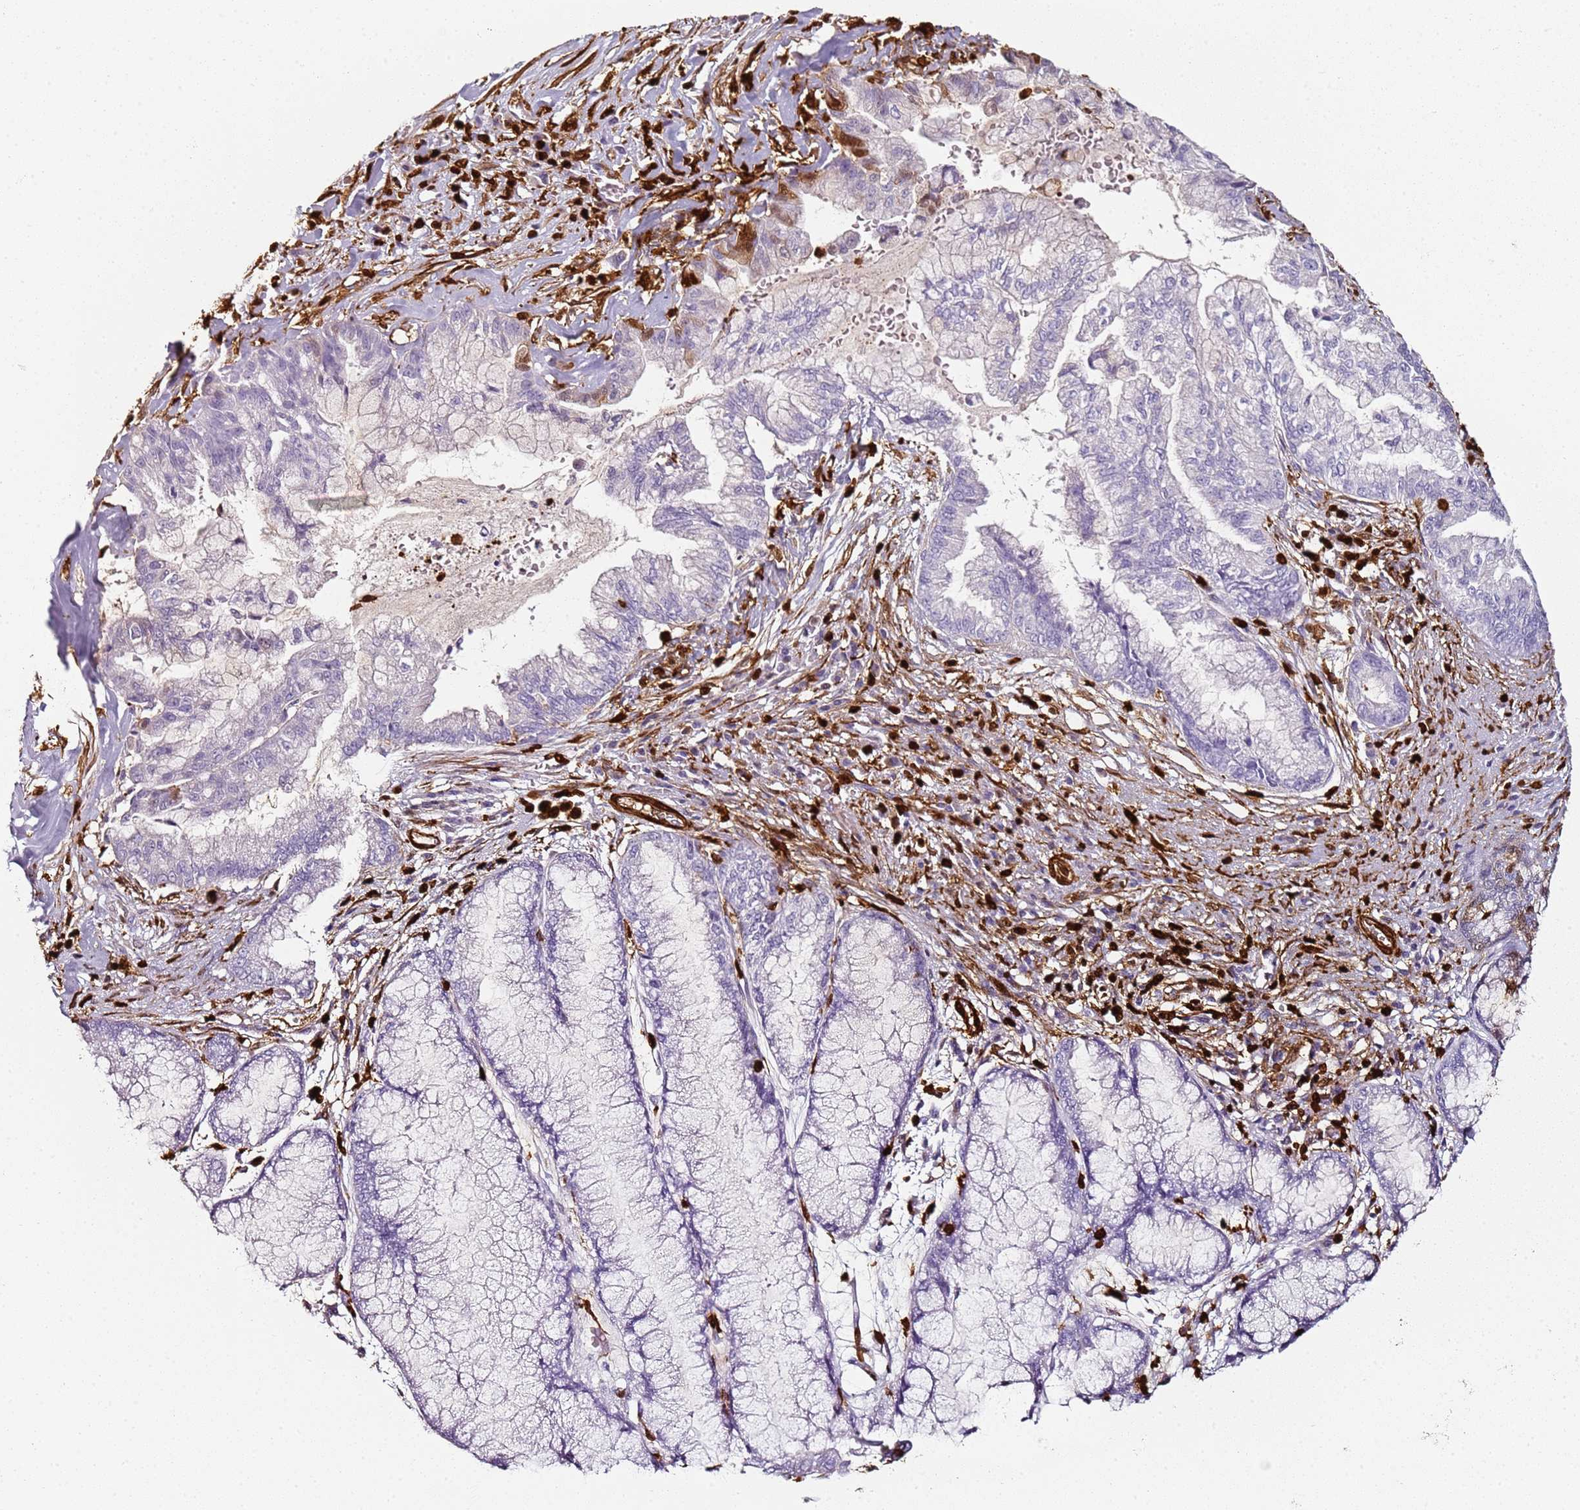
{"staining": {"intensity": "moderate", "quantity": "<25%", "location": "cytoplasmic/membranous,nuclear"}, "tissue": "pancreatic cancer", "cell_type": "Tumor cells", "image_type": "cancer", "snomed": [{"axis": "morphology", "description": "Adenocarcinoma, NOS"}, {"axis": "topography", "description": "Pancreas"}], "caption": "Pancreatic cancer stained for a protein displays moderate cytoplasmic/membranous and nuclear positivity in tumor cells.", "gene": "S100A4", "patient": {"sex": "male", "age": 73}}